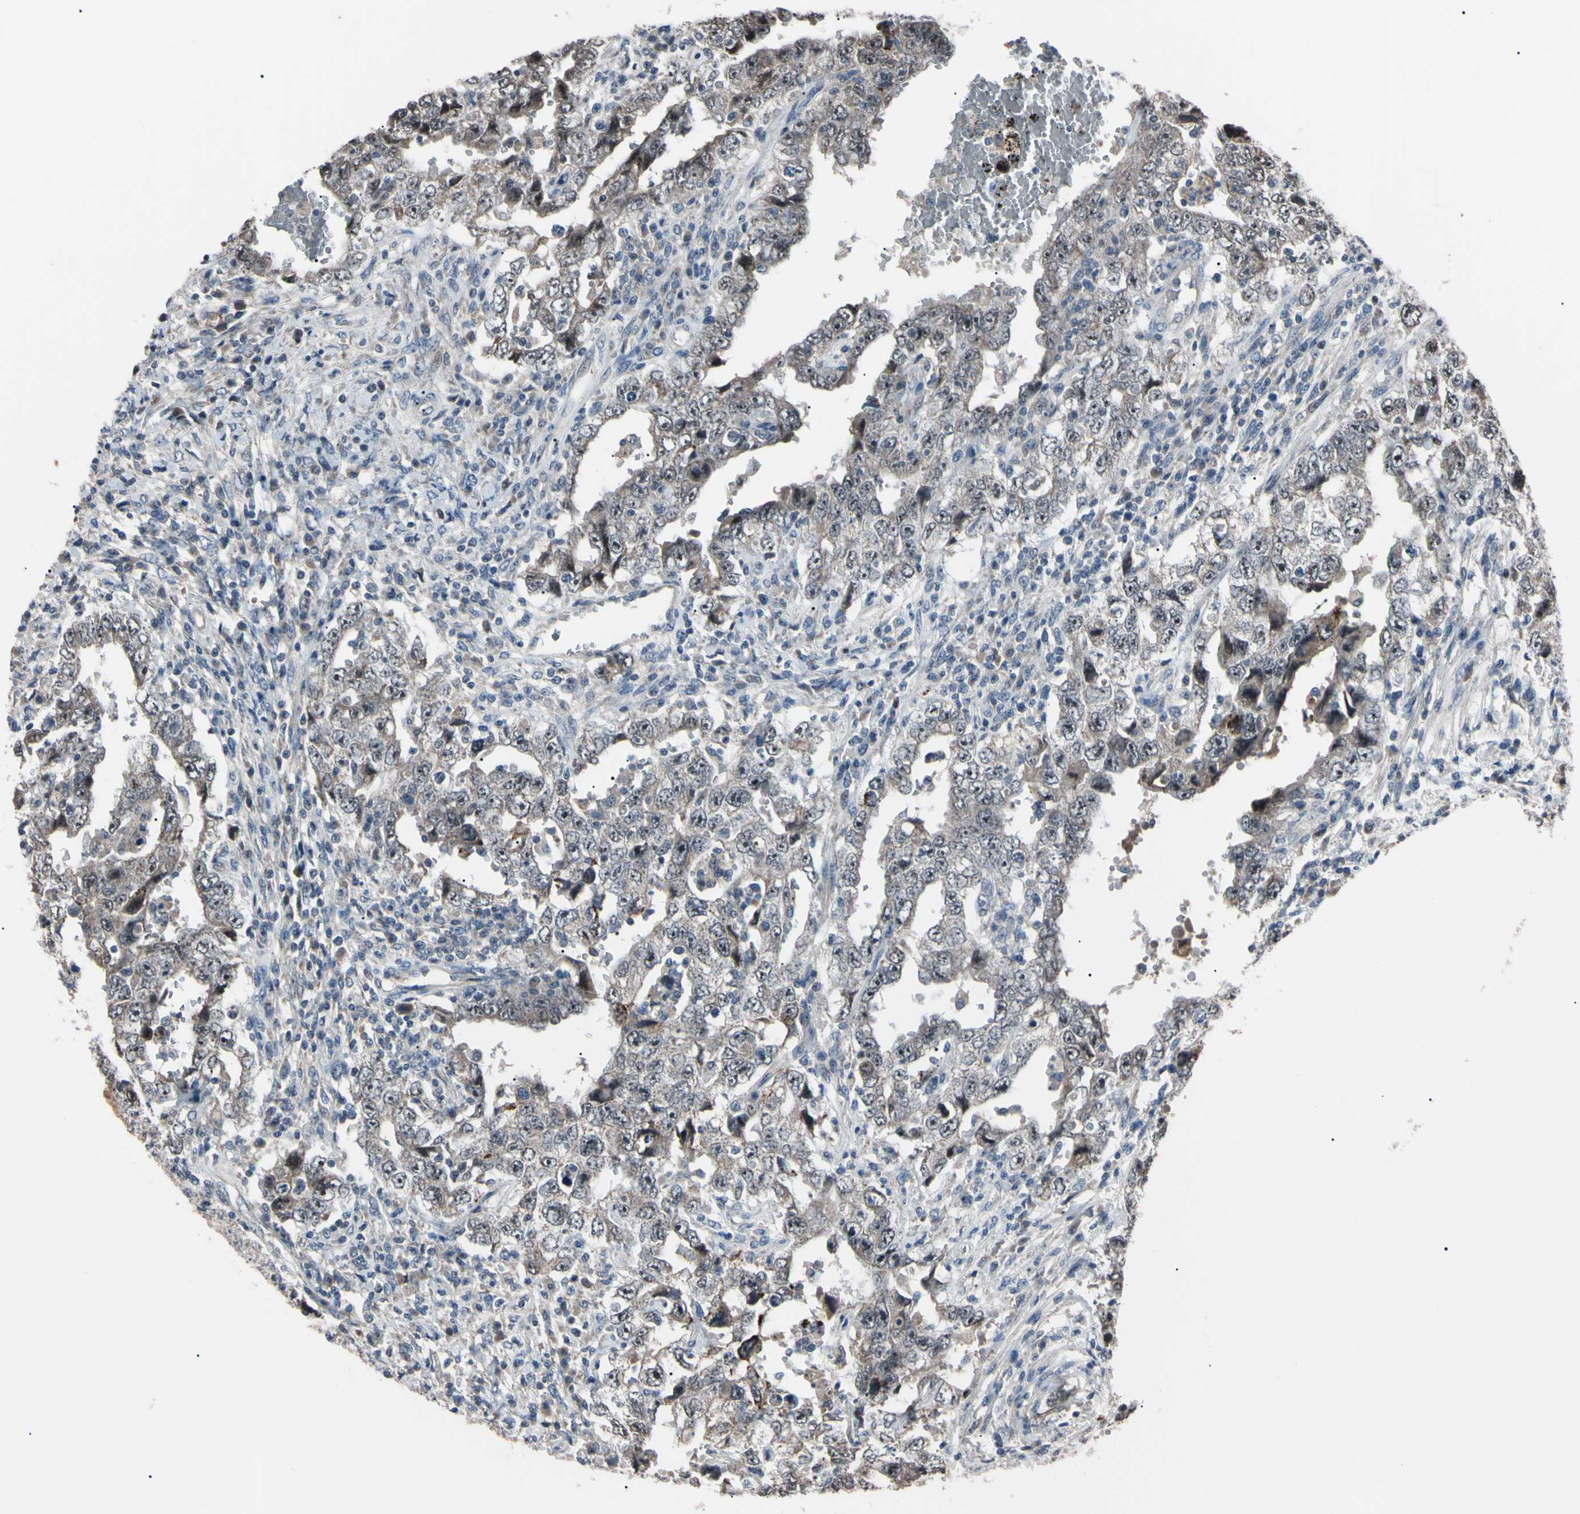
{"staining": {"intensity": "strong", "quantity": "<25%", "location": "cytoplasmic/membranous,nuclear"}, "tissue": "testis cancer", "cell_type": "Tumor cells", "image_type": "cancer", "snomed": [{"axis": "morphology", "description": "Carcinoma, Embryonal, NOS"}, {"axis": "topography", "description": "Testis"}], "caption": "Tumor cells display strong cytoplasmic/membranous and nuclear positivity in about <25% of cells in testis cancer (embryonal carcinoma).", "gene": "TRAF5", "patient": {"sex": "male", "age": 26}}